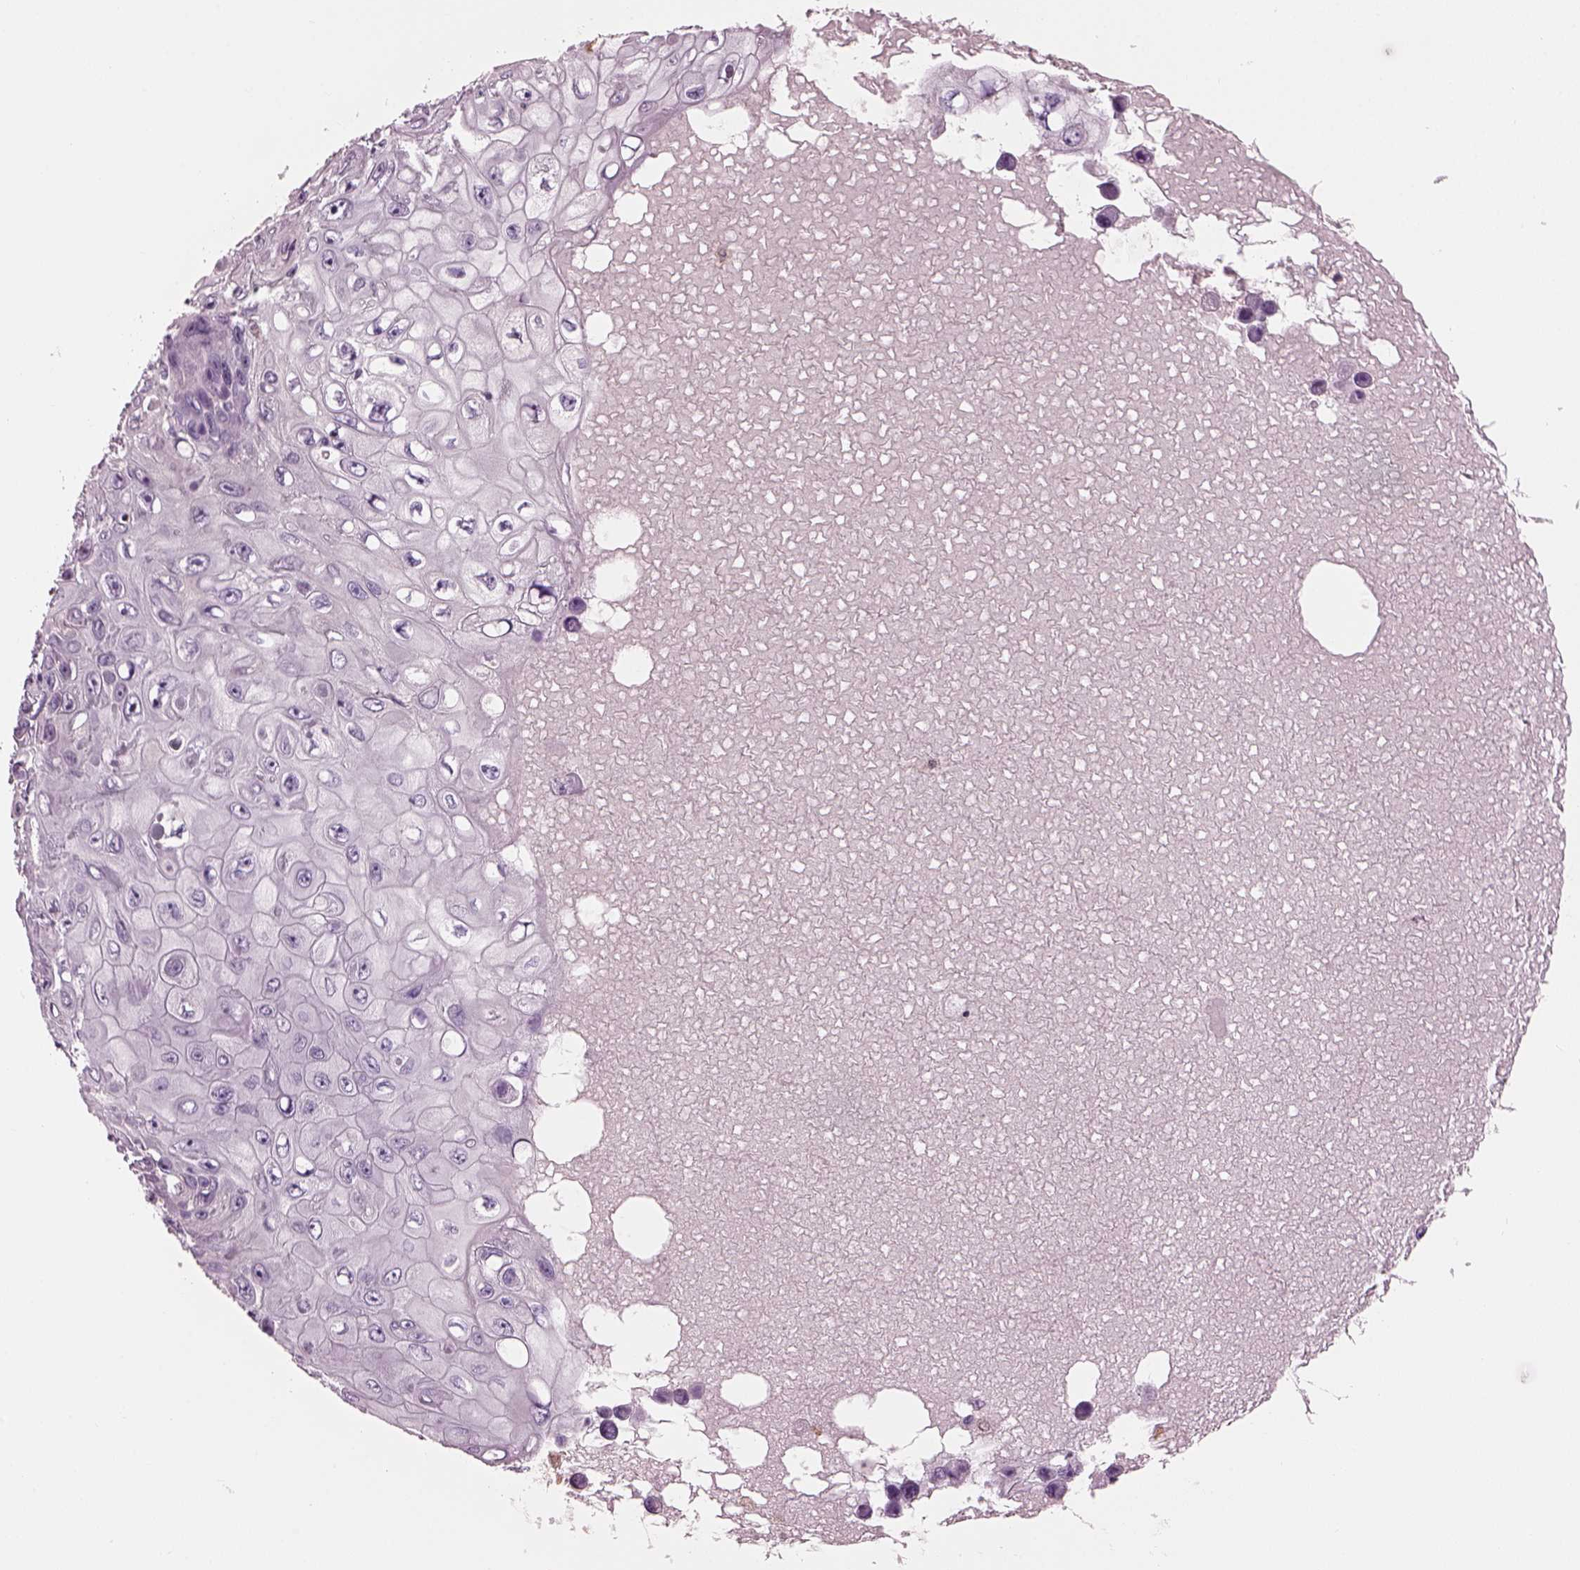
{"staining": {"intensity": "negative", "quantity": "none", "location": "none"}, "tissue": "skin cancer", "cell_type": "Tumor cells", "image_type": "cancer", "snomed": [{"axis": "morphology", "description": "Squamous cell carcinoma, NOS"}, {"axis": "topography", "description": "Skin"}], "caption": "An immunohistochemistry micrograph of skin squamous cell carcinoma is shown. There is no staining in tumor cells of skin squamous cell carcinoma. Nuclei are stained in blue.", "gene": "ADGRG5", "patient": {"sex": "male", "age": 82}}